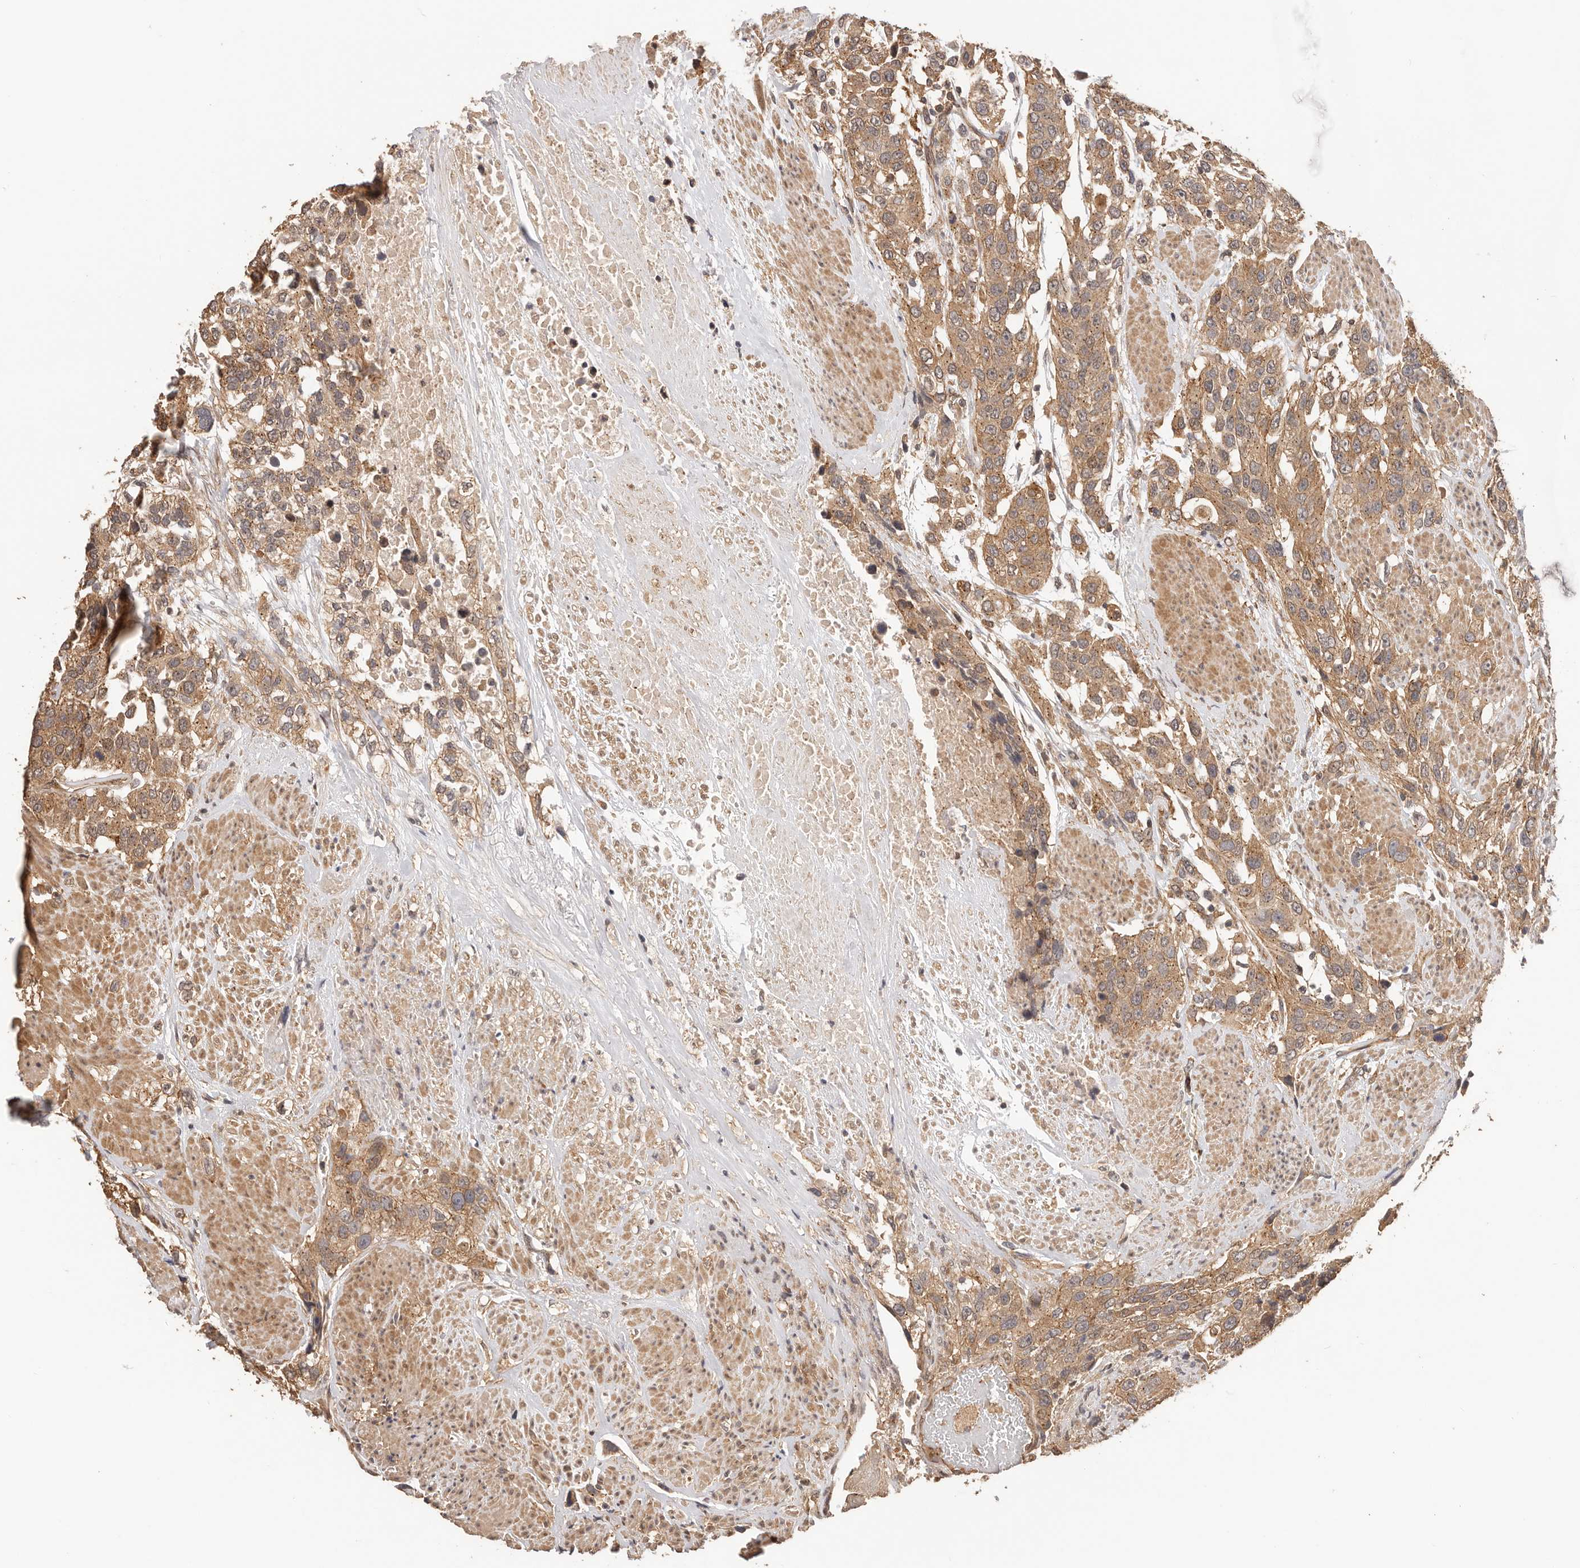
{"staining": {"intensity": "moderate", "quantity": ">75%", "location": "cytoplasmic/membranous"}, "tissue": "urothelial cancer", "cell_type": "Tumor cells", "image_type": "cancer", "snomed": [{"axis": "morphology", "description": "Urothelial carcinoma, High grade"}, {"axis": "topography", "description": "Urinary bladder"}], "caption": "Urothelial cancer stained with a protein marker shows moderate staining in tumor cells.", "gene": "AFDN", "patient": {"sex": "female", "age": 80}}